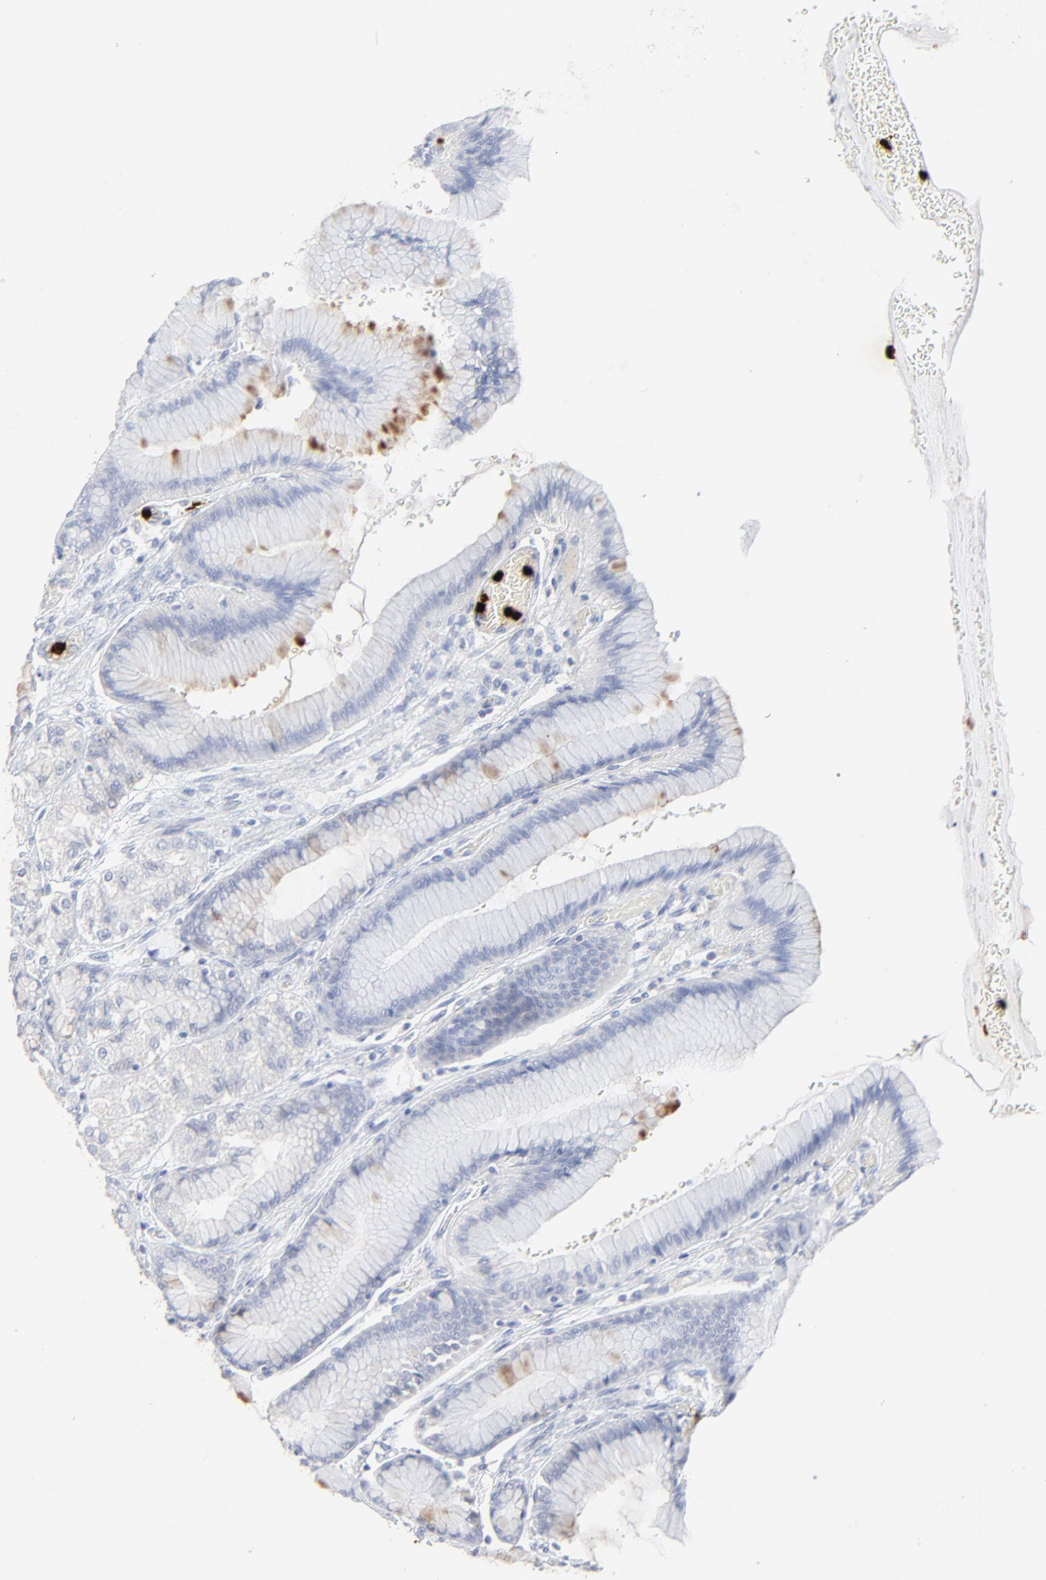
{"staining": {"intensity": "weak", "quantity": "<25%", "location": "cytoplasmic/membranous"}, "tissue": "stomach", "cell_type": "Glandular cells", "image_type": "normal", "snomed": [{"axis": "morphology", "description": "Normal tissue, NOS"}, {"axis": "morphology", "description": "Adenocarcinoma, NOS"}, {"axis": "topography", "description": "Stomach"}, {"axis": "topography", "description": "Stomach, lower"}], "caption": "There is no significant positivity in glandular cells of stomach. (DAB (3,3'-diaminobenzidine) immunohistochemistry (IHC) visualized using brightfield microscopy, high magnification).", "gene": "LCN2", "patient": {"sex": "female", "age": 65}}